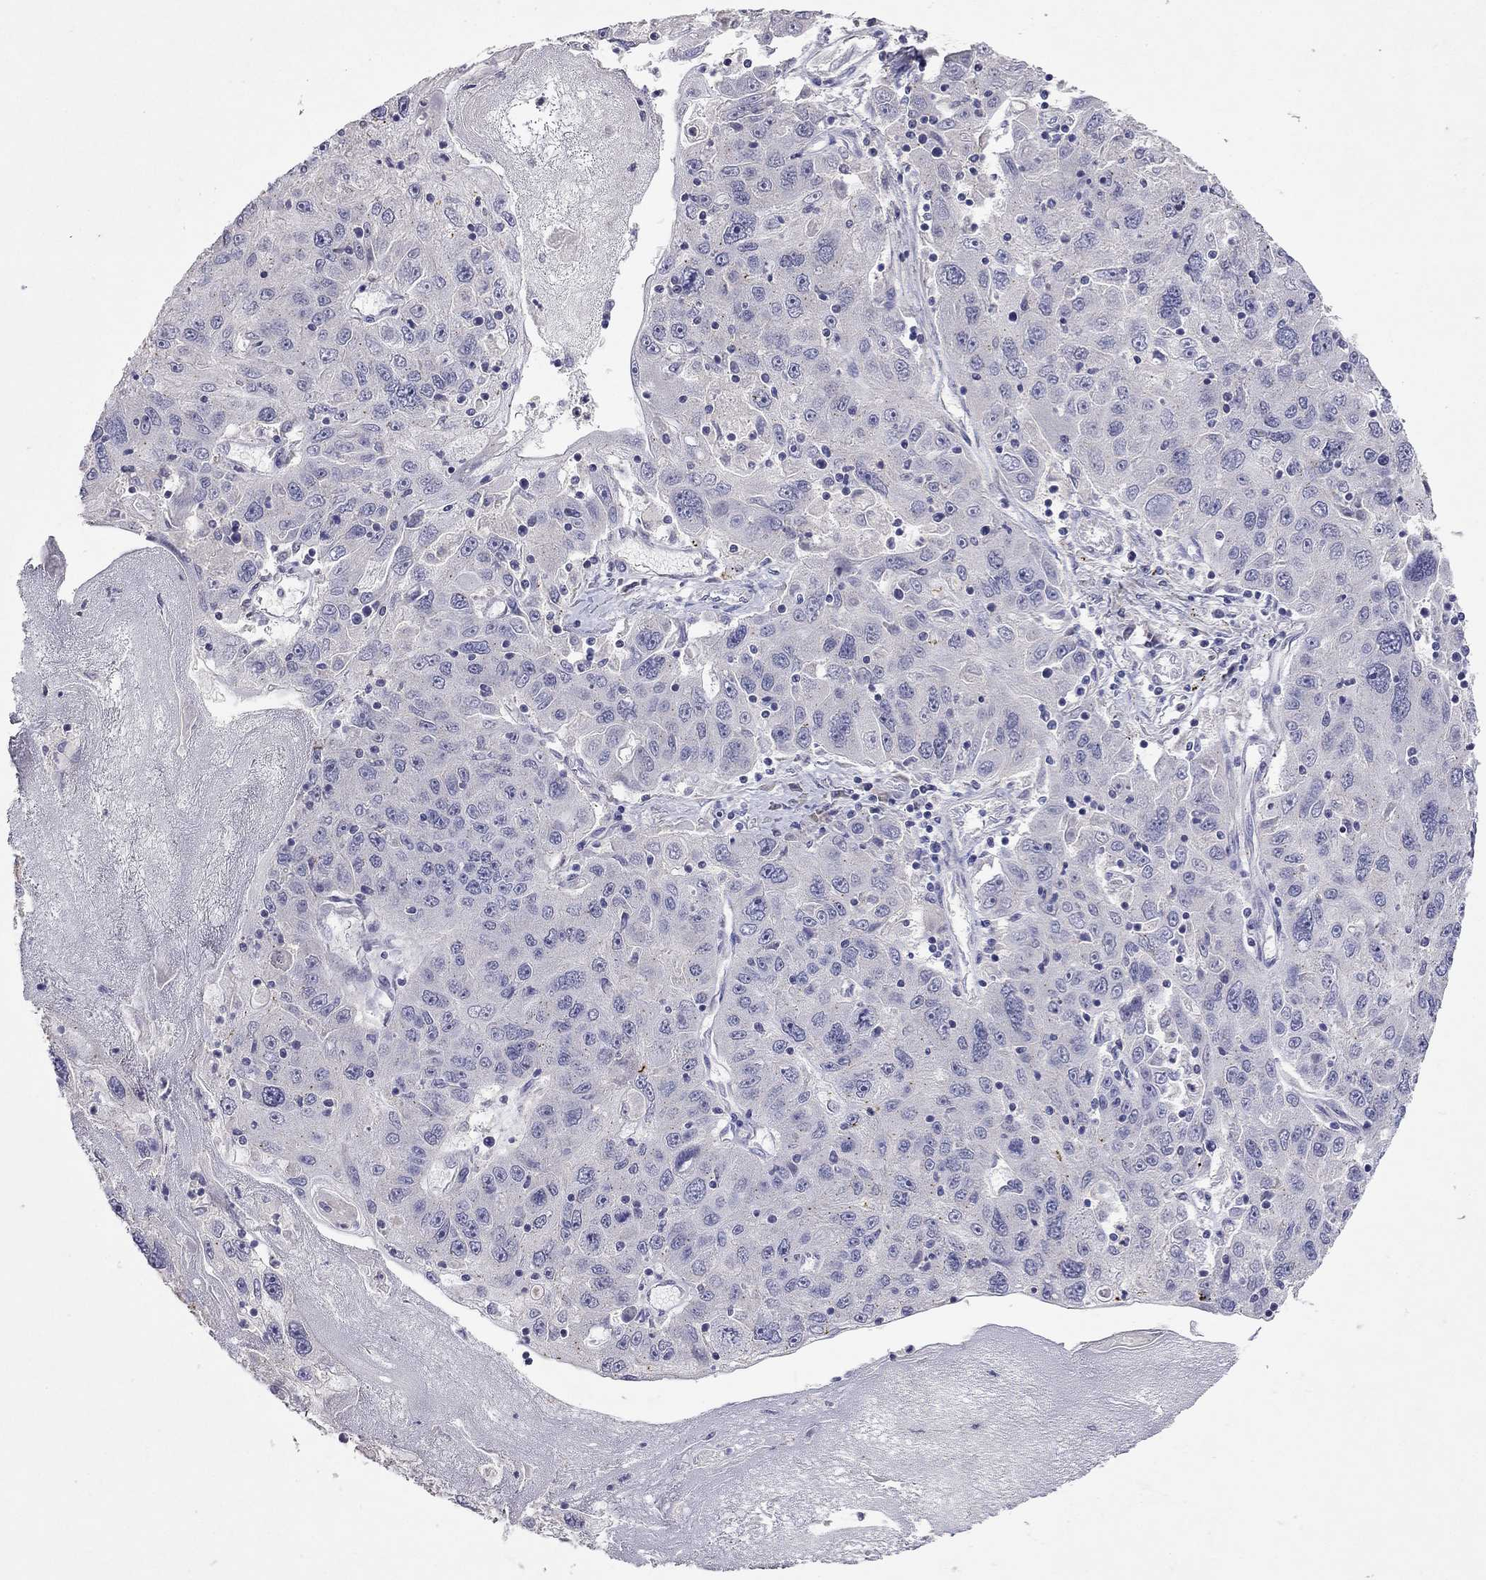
{"staining": {"intensity": "negative", "quantity": "none", "location": "none"}, "tissue": "stomach cancer", "cell_type": "Tumor cells", "image_type": "cancer", "snomed": [{"axis": "morphology", "description": "Adenocarcinoma, NOS"}, {"axis": "topography", "description": "Stomach"}], "caption": "Stomach cancer (adenocarcinoma) stained for a protein using immunohistochemistry exhibits no staining tumor cells.", "gene": "WNK3", "patient": {"sex": "male", "age": 56}}